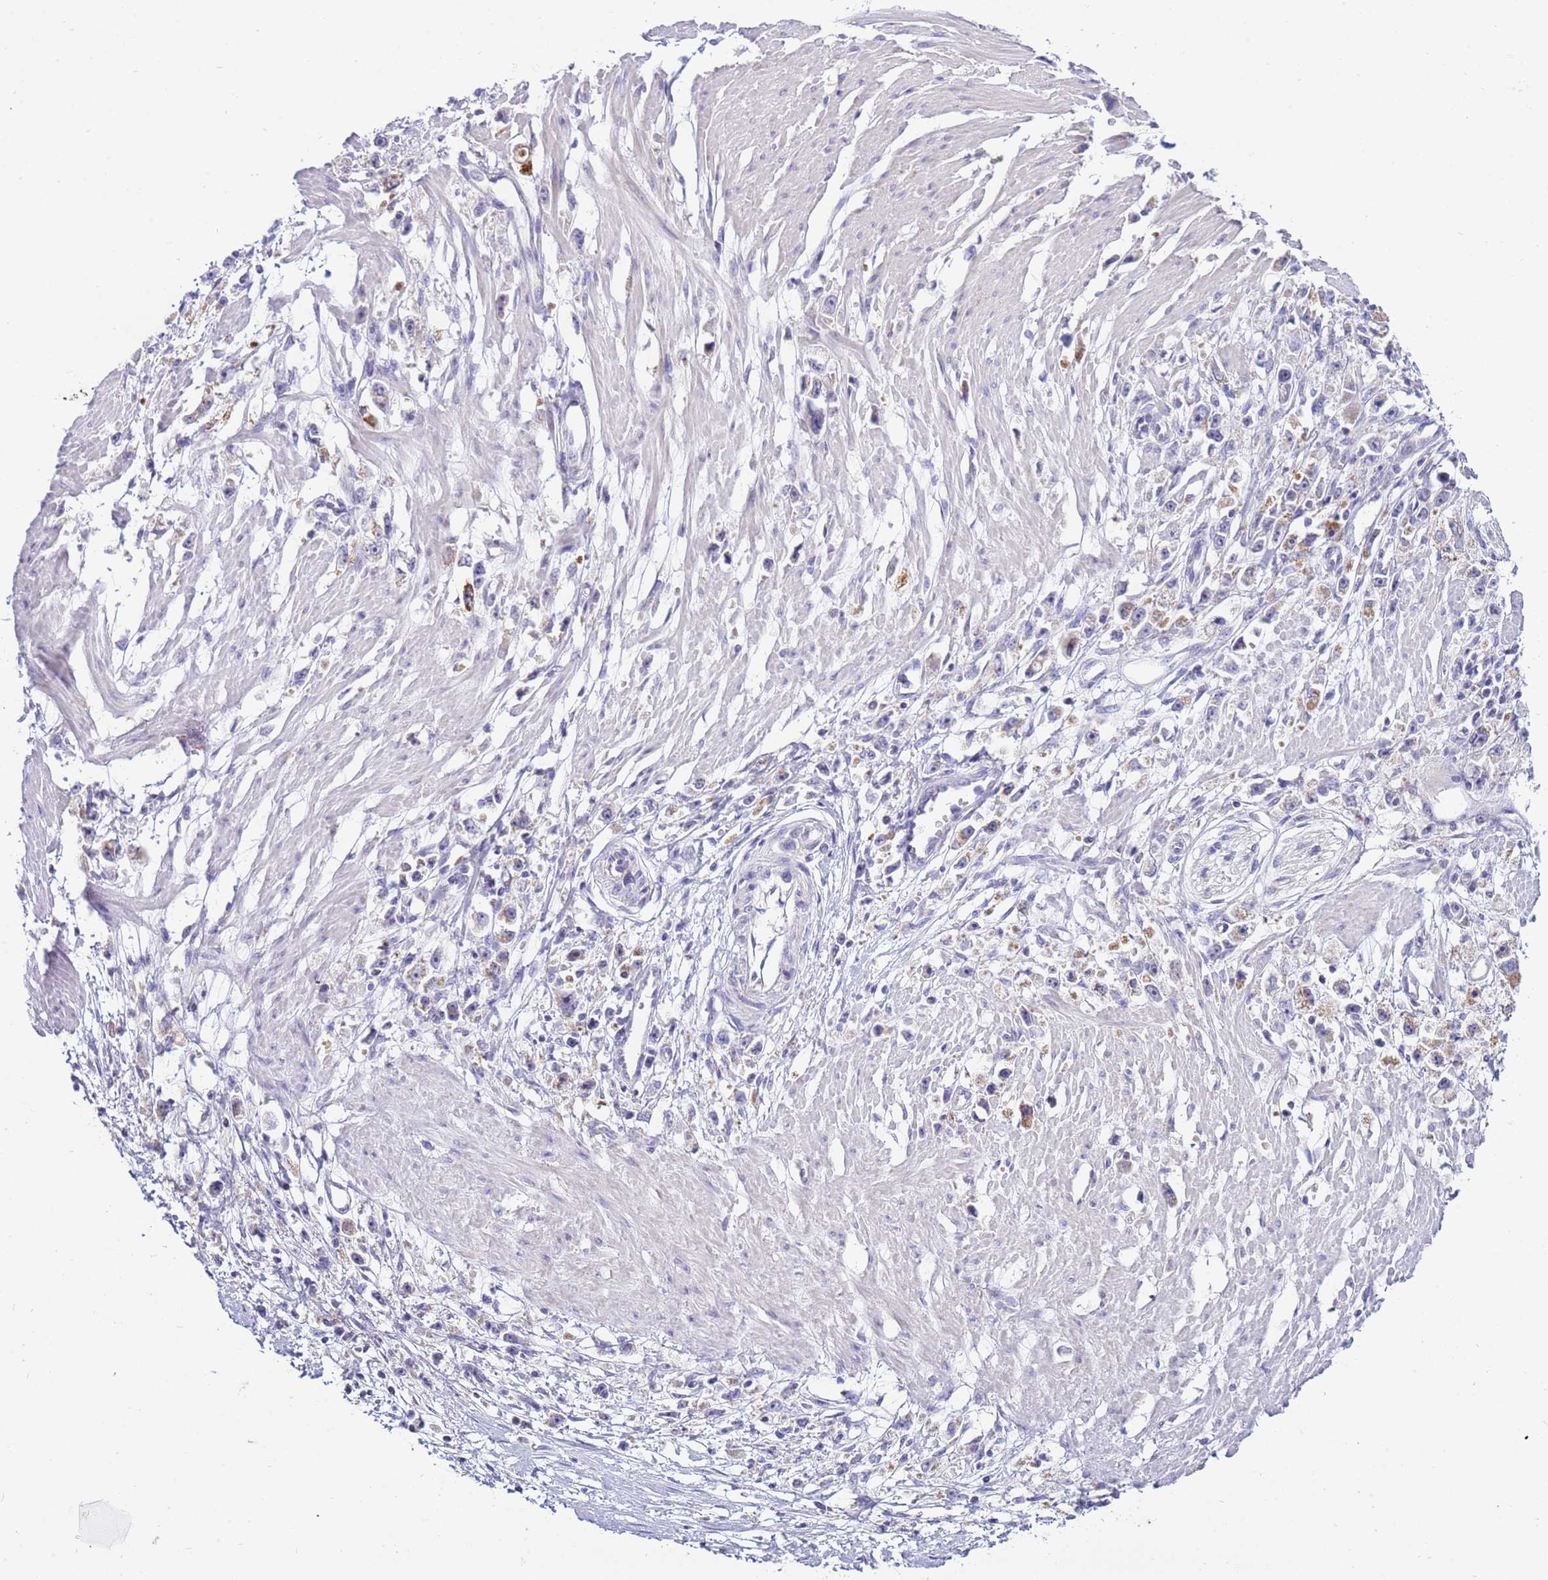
{"staining": {"intensity": "negative", "quantity": "none", "location": "none"}, "tissue": "stomach cancer", "cell_type": "Tumor cells", "image_type": "cancer", "snomed": [{"axis": "morphology", "description": "Adenocarcinoma, NOS"}, {"axis": "topography", "description": "Stomach"}], "caption": "An IHC histopathology image of adenocarcinoma (stomach) is shown. There is no staining in tumor cells of adenocarcinoma (stomach).", "gene": "IGF1R", "patient": {"sex": "female", "age": 59}}